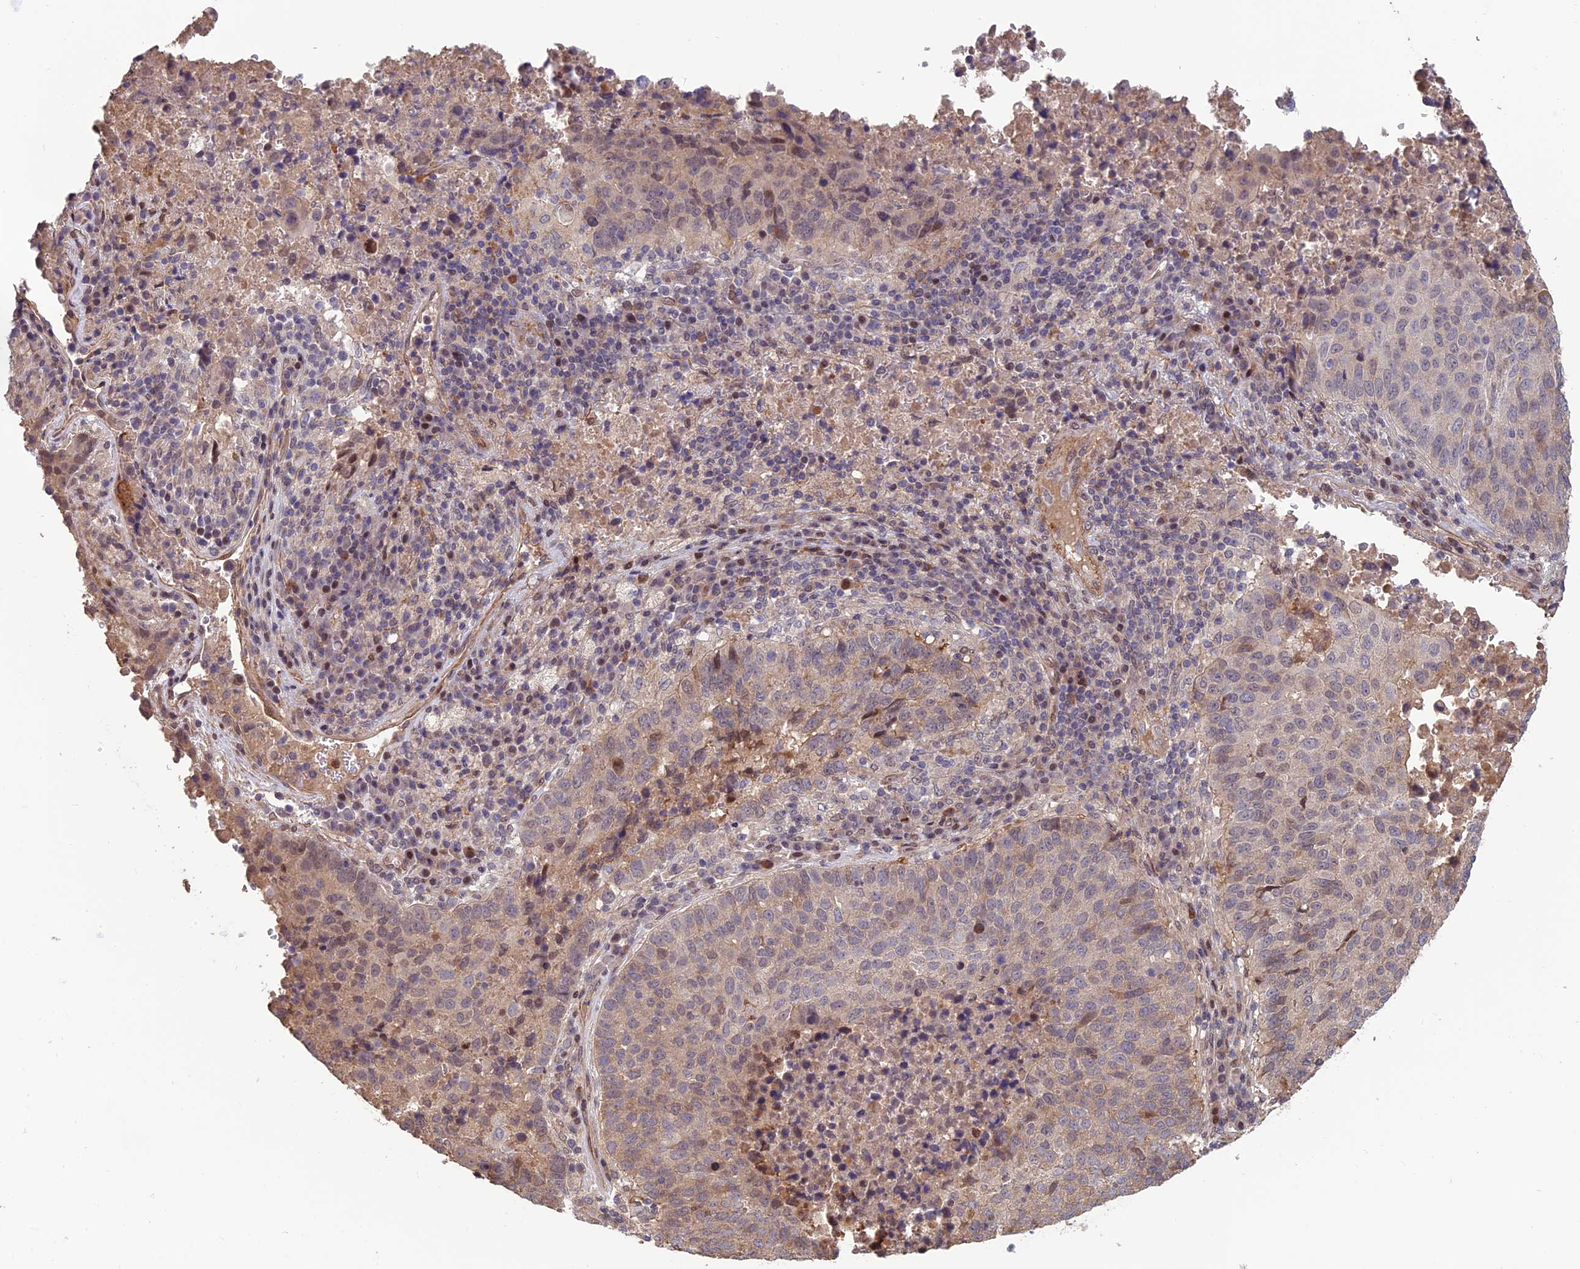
{"staining": {"intensity": "moderate", "quantity": "<25%", "location": "nuclear"}, "tissue": "lung cancer", "cell_type": "Tumor cells", "image_type": "cancer", "snomed": [{"axis": "morphology", "description": "Squamous cell carcinoma, NOS"}, {"axis": "topography", "description": "Lung"}], "caption": "Lung cancer (squamous cell carcinoma) stained with a brown dye demonstrates moderate nuclear positive staining in approximately <25% of tumor cells.", "gene": "CCDC183", "patient": {"sex": "male", "age": 73}}